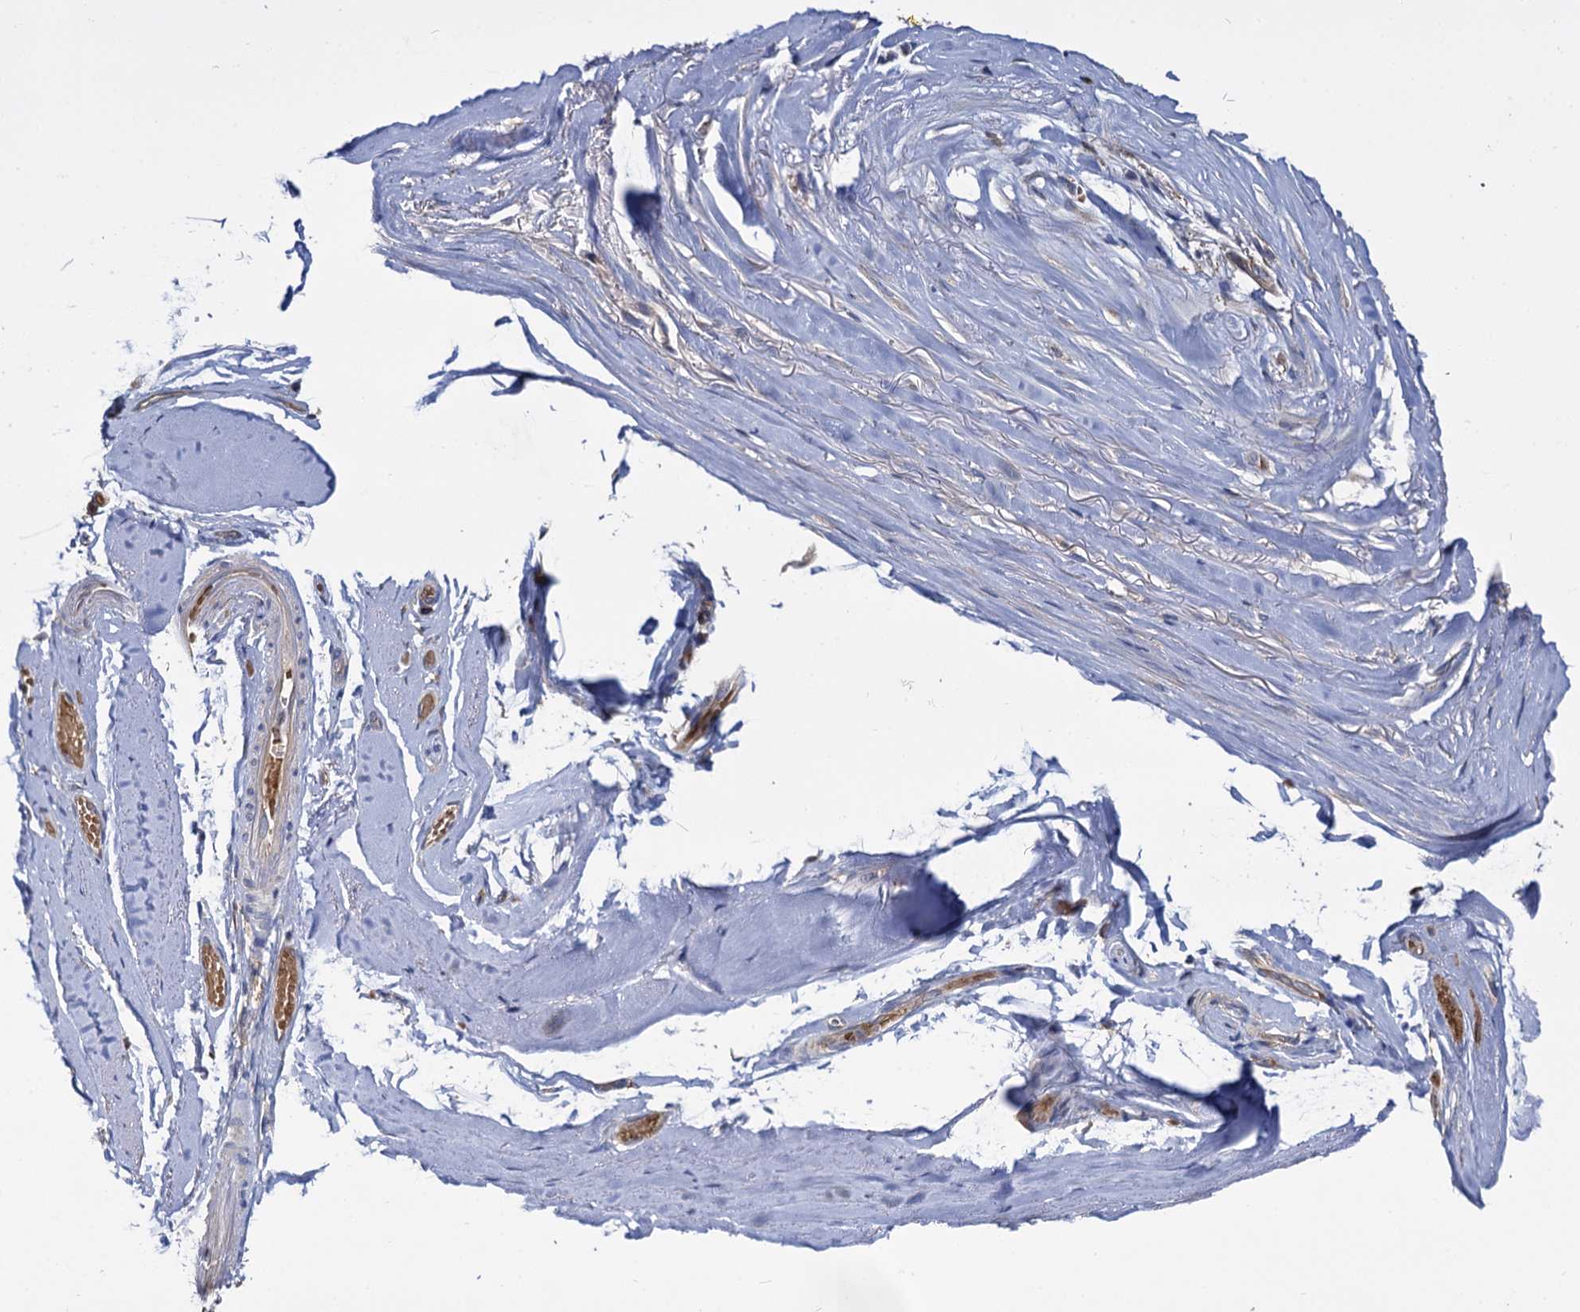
{"staining": {"intensity": "negative", "quantity": "none", "location": "none"}, "tissue": "adipose tissue", "cell_type": "Adipocytes", "image_type": "normal", "snomed": [{"axis": "morphology", "description": "Normal tissue, NOS"}, {"axis": "morphology", "description": "Basal cell carcinoma"}, {"axis": "topography", "description": "Skin"}], "caption": "This image is of normal adipose tissue stained with immunohistochemistry (IHC) to label a protein in brown with the nuclei are counter-stained blue. There is no expression in adipocytes.", "gene": "GCLC", "patient": {"sex": "female", "age": 89}}